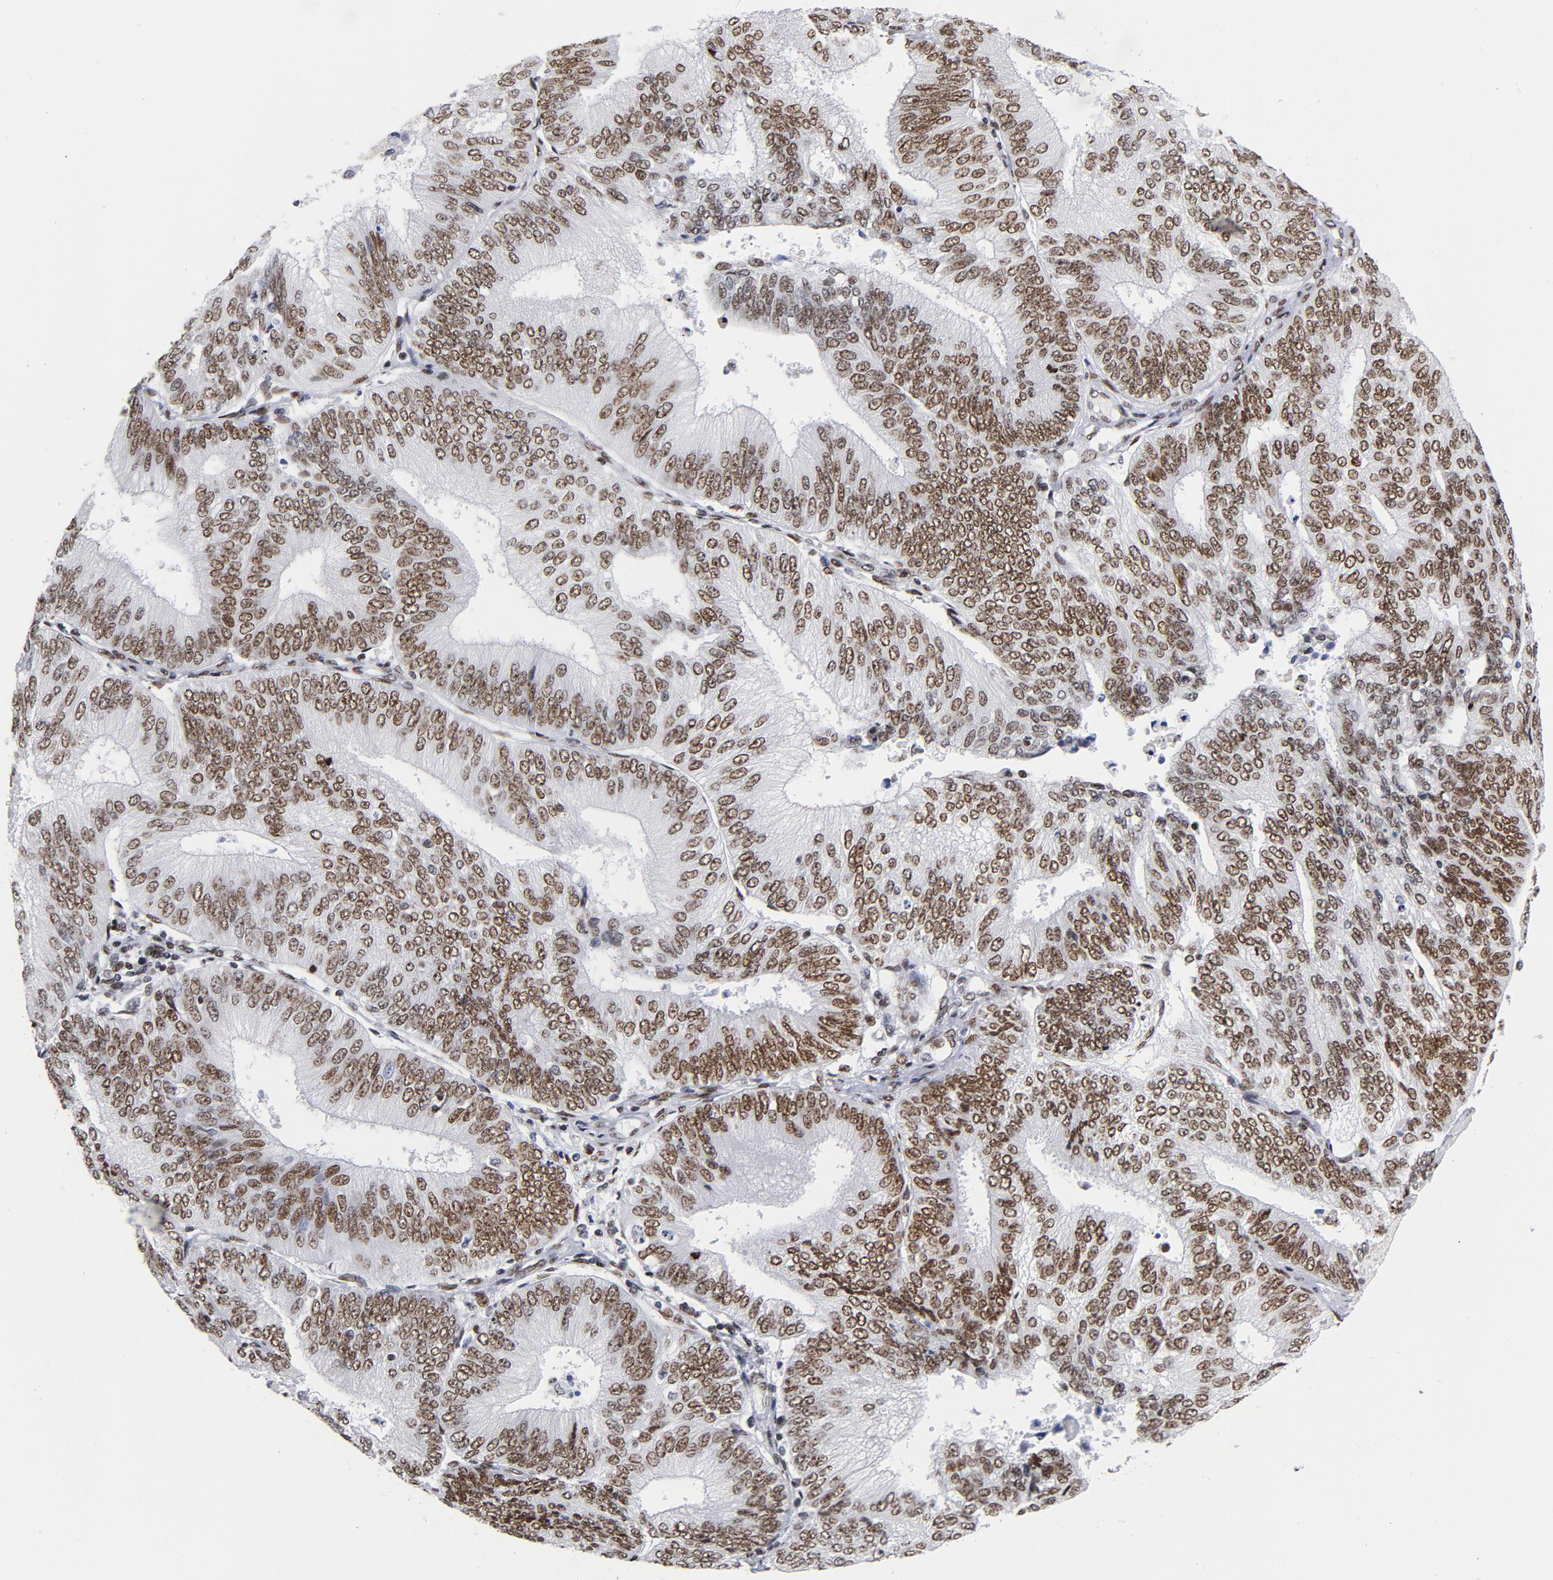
{"staining": {"intensity": "moderate", "quantity": ">75%", "location": "cytoplasmic/membranous,nuclear"}, "tissue": "endometrial cancer", "cell_type": "Tumor cells", "image_type": "cancer", "snomed": [{"axis": "morphology", "description": "Adenocarcinoma, NOS"}, {"axis": "topography", "description": "Endometrium"}], "caption": "Immunohistochemical staining of human endometrial cancer exhibits medium levels of moderate cytoplasmic/membranous and nuclear positivity in approximately >75% of tumor cells. Using DAB (3,3'-diaminobenzidine) (brown) and hematoxylin (blue) stains, captured at high magnification using brightfield microscopy.", "gene": "TOP2B", "patient": {"sex": "female", "age": 55}}